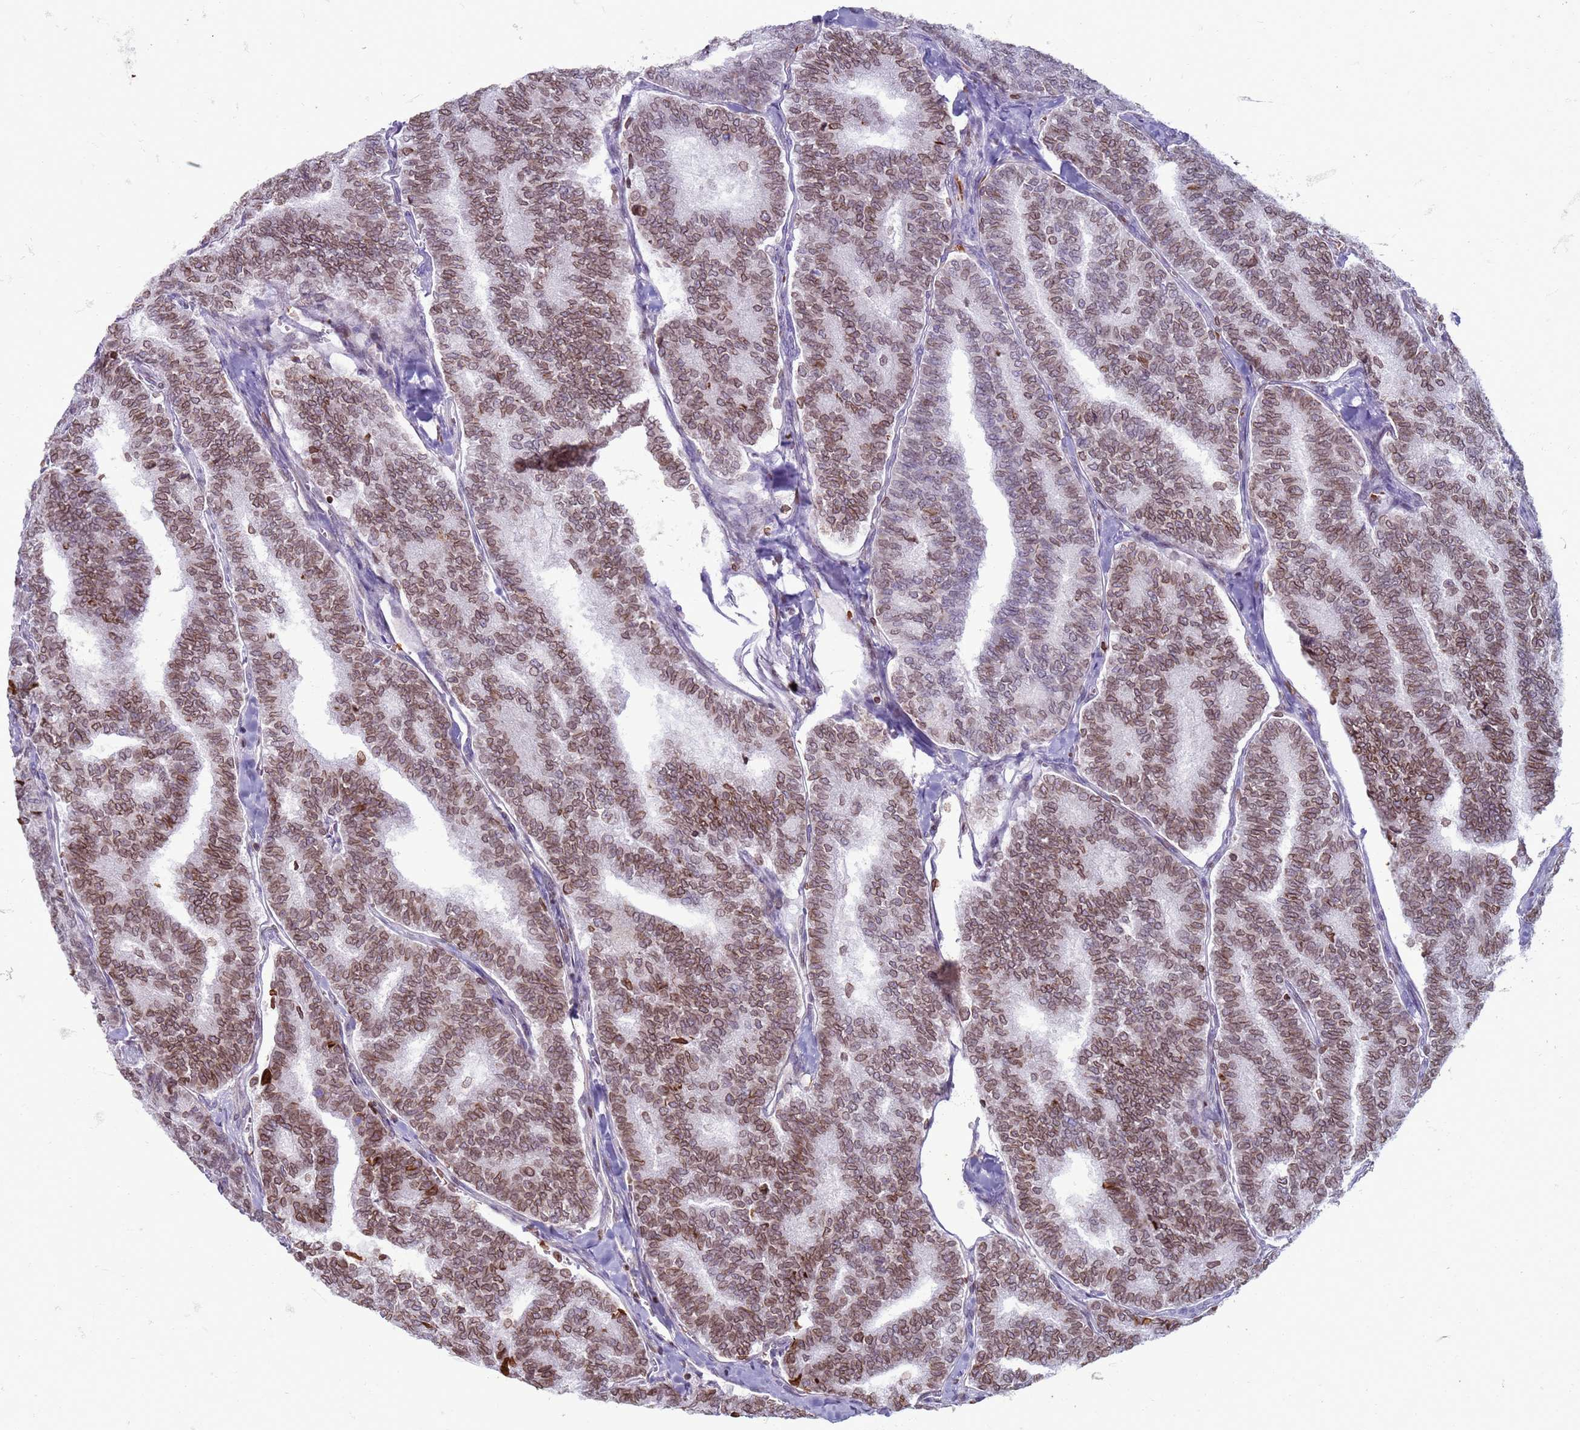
{"staining": {"intensity": "moderate", "quantity": ">75%", "location": "cytoplasmic/membranous,nuclear"}, "tissue": "thyroid cancer", "cell_type": "Tumor cells", "image_type": "cancer", "snomed": [{"axis": "morphology", "description": "Papillary adenocarcinoma, NOS"}, {"axis": "topography", "description": "Thyroid gland"}], "caption": "Moderate cytoplasmic/membranous and nuclear expression is appreciated in about >75% of tumor cells in thyroid cancer (papillary adenocarcinoma).", "gene": "METTL25B", "patient": {"sex": "female", "age": 35}}